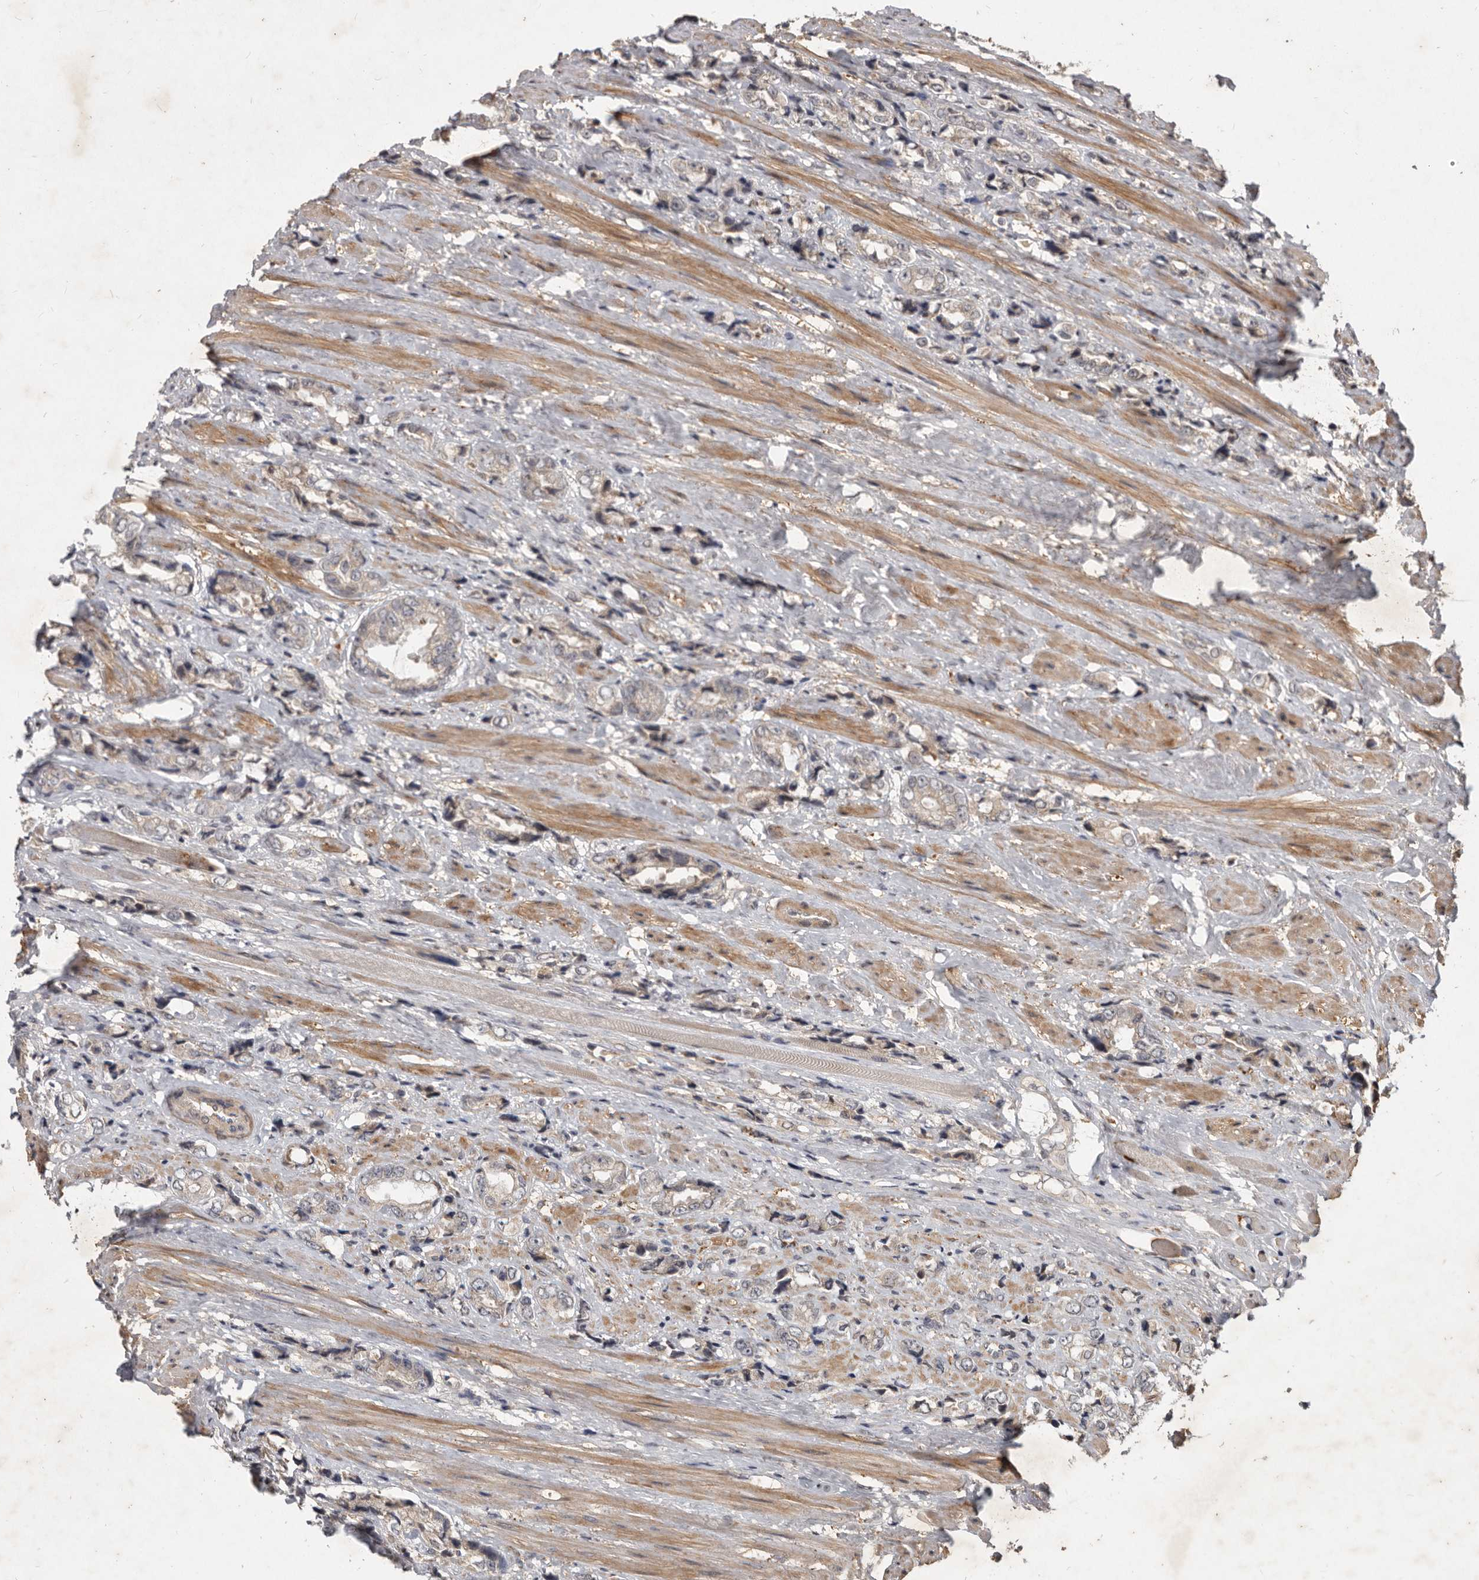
{"staining": {"intensity": "weak", "quantity": "<25%", "location": "cytoplasmic/membranous"}, "tissue": "prostate cancer", "cell_type": "Tumor cells", "image_type": "cancer", "snomed": [{"axis": "morphology", "description": "Adenocarcinoma, High grade"}, {"axis": "topography", "description": "Prostate"}], "caption": "Prostate cancer was stained to show a protein in brown. There is no significant expression in tumor cells.", "gene": "DNAJC28", "patient": {"sex": "male", "age": 61}}